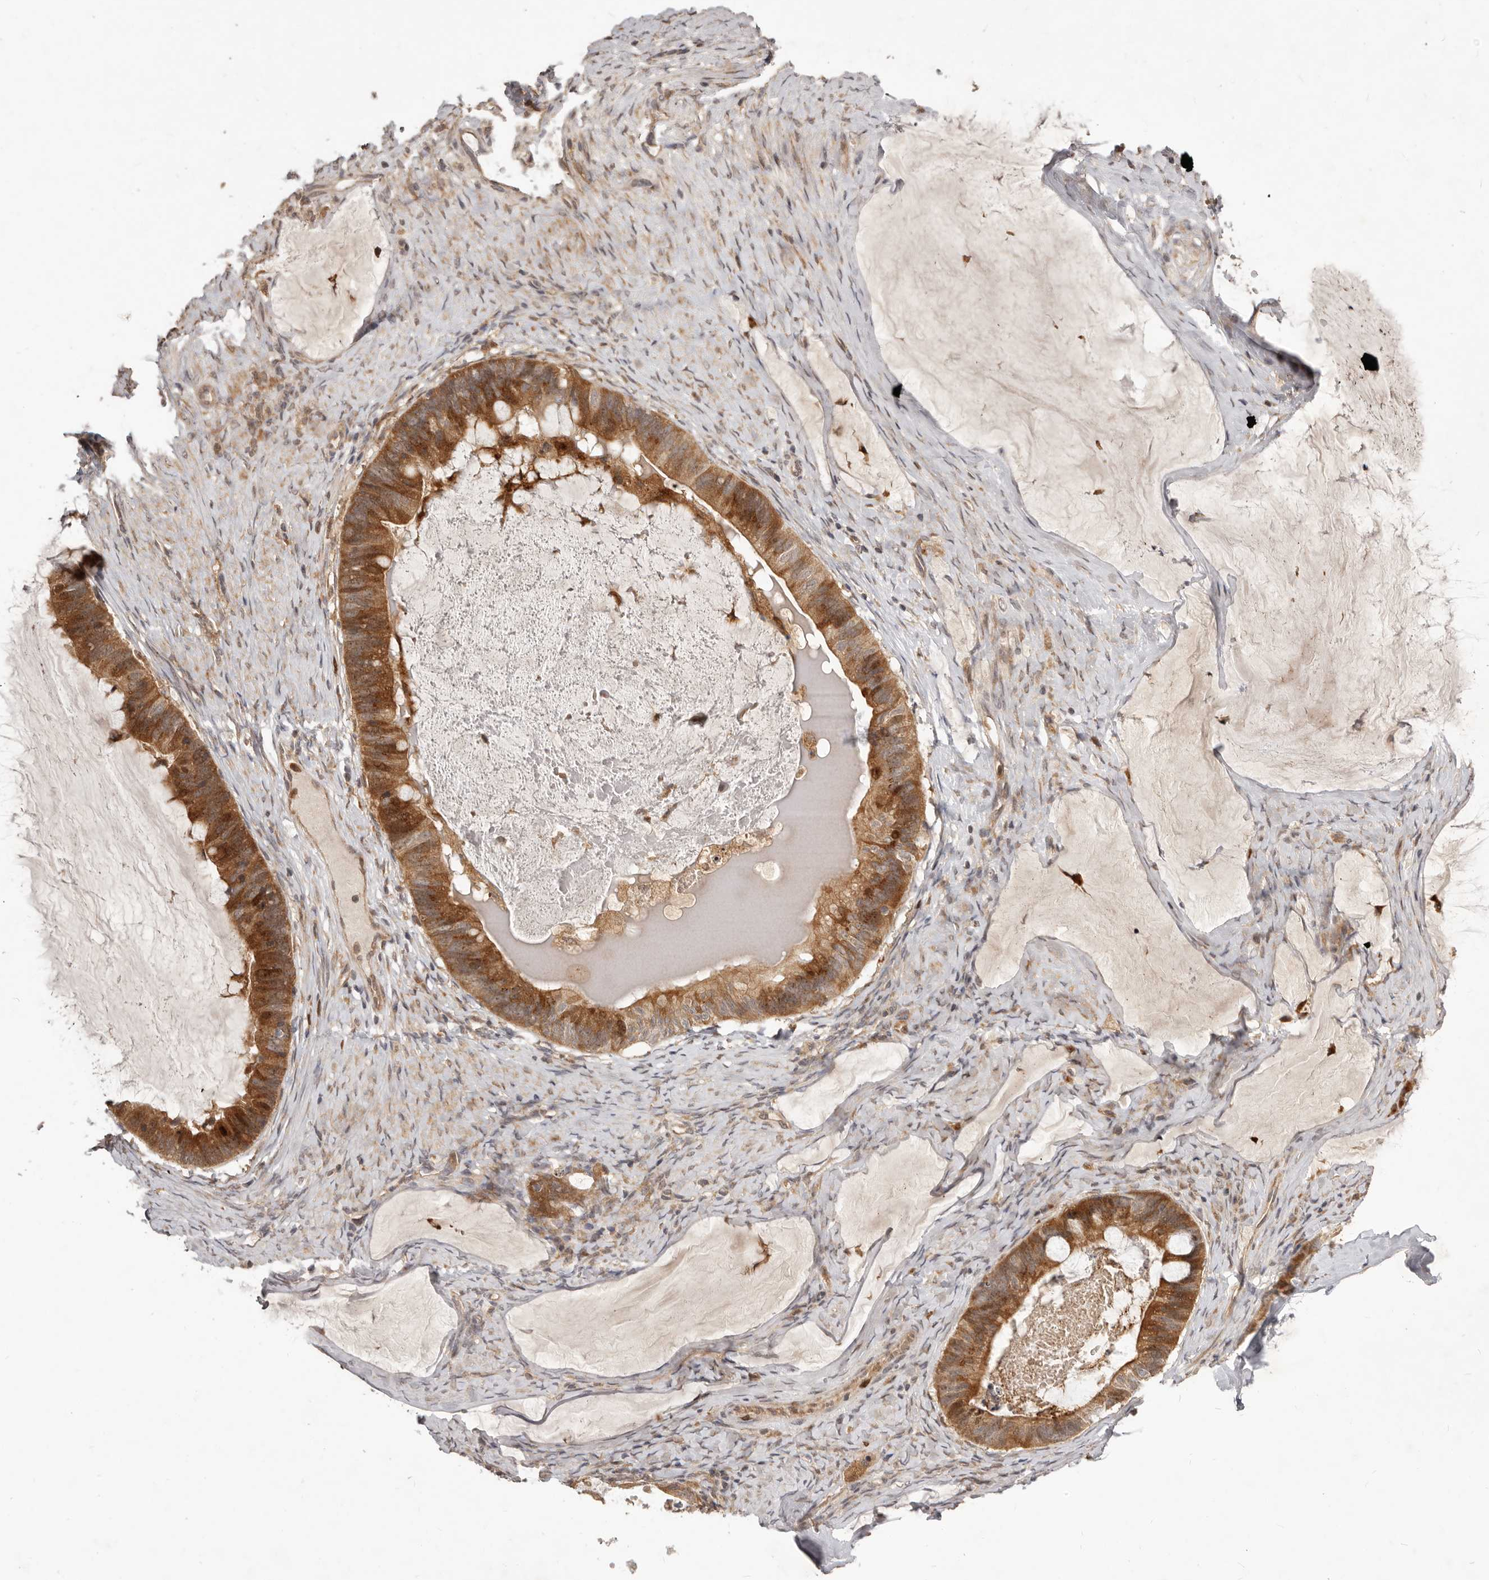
{"staining": {"intensity": "strong", "quantity": ">75%", "location": "cytoplasmic/membranous,nuclear"}, "tissue": "ovarian cancer", "cell_type": "Tumor cells", "image_type": "cancer", "snomed": [{"axis": "morphology", "description": "Cystadenocarcinoma, mucinous, NOS"}, {"axis": "topography", "description": "Ovary"}], "caption": "Strong cytoplasmic/membranous and nuclear protein positivity is present in approximately >75% of tumor cells in ovarian mucinous cystadenocarcinoma. (DAB = brown stain, brightfield microscopy at high magnification).", "gene": "RNF187", "patient": {"sex": "female", "age": 61}}